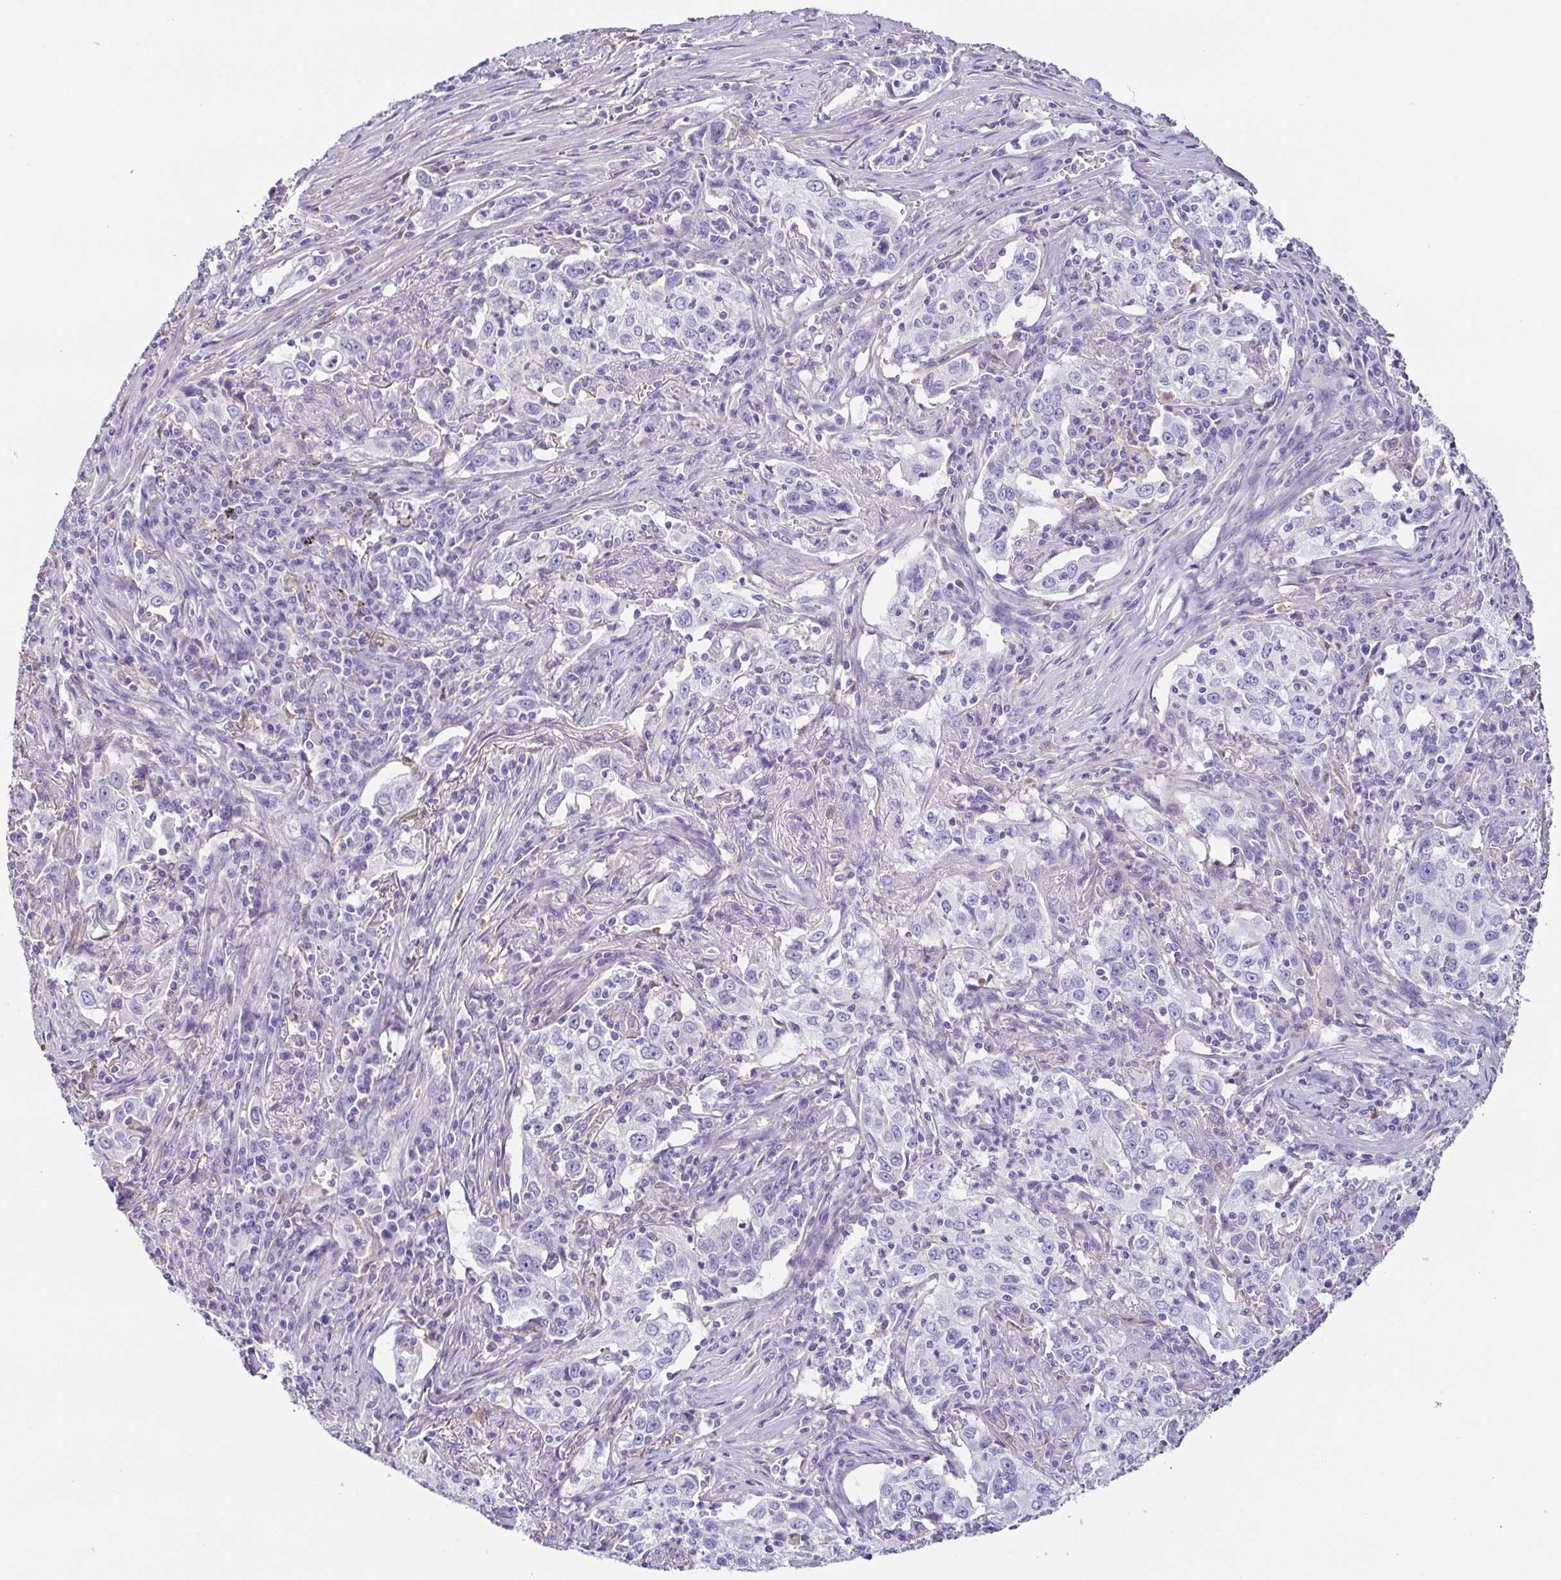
{"staining": {"intensity": "negative", "quantity": "none", "location": "none"}, "tissue": "lung cancer", "cell_type": "Tumor cells", "image_type": "cancer", "snomed": [{"axis": "morphology", "description": "Squamous cell carcinoma, NOS"}, {"axis": "topography", "description": "Lung"}], "caption": "An image of human squamous cell carcinoma (lung) is negative for staining in tumor cells. (Stains: DAB (3,3'-diaminobenzidine) immunohistochemistry with hematoxylin counter stain, Microscopy: brightfield microscopy at high magnification).", "gene": "ANXA10", "patient": {"sex": "male", "age": 71}}